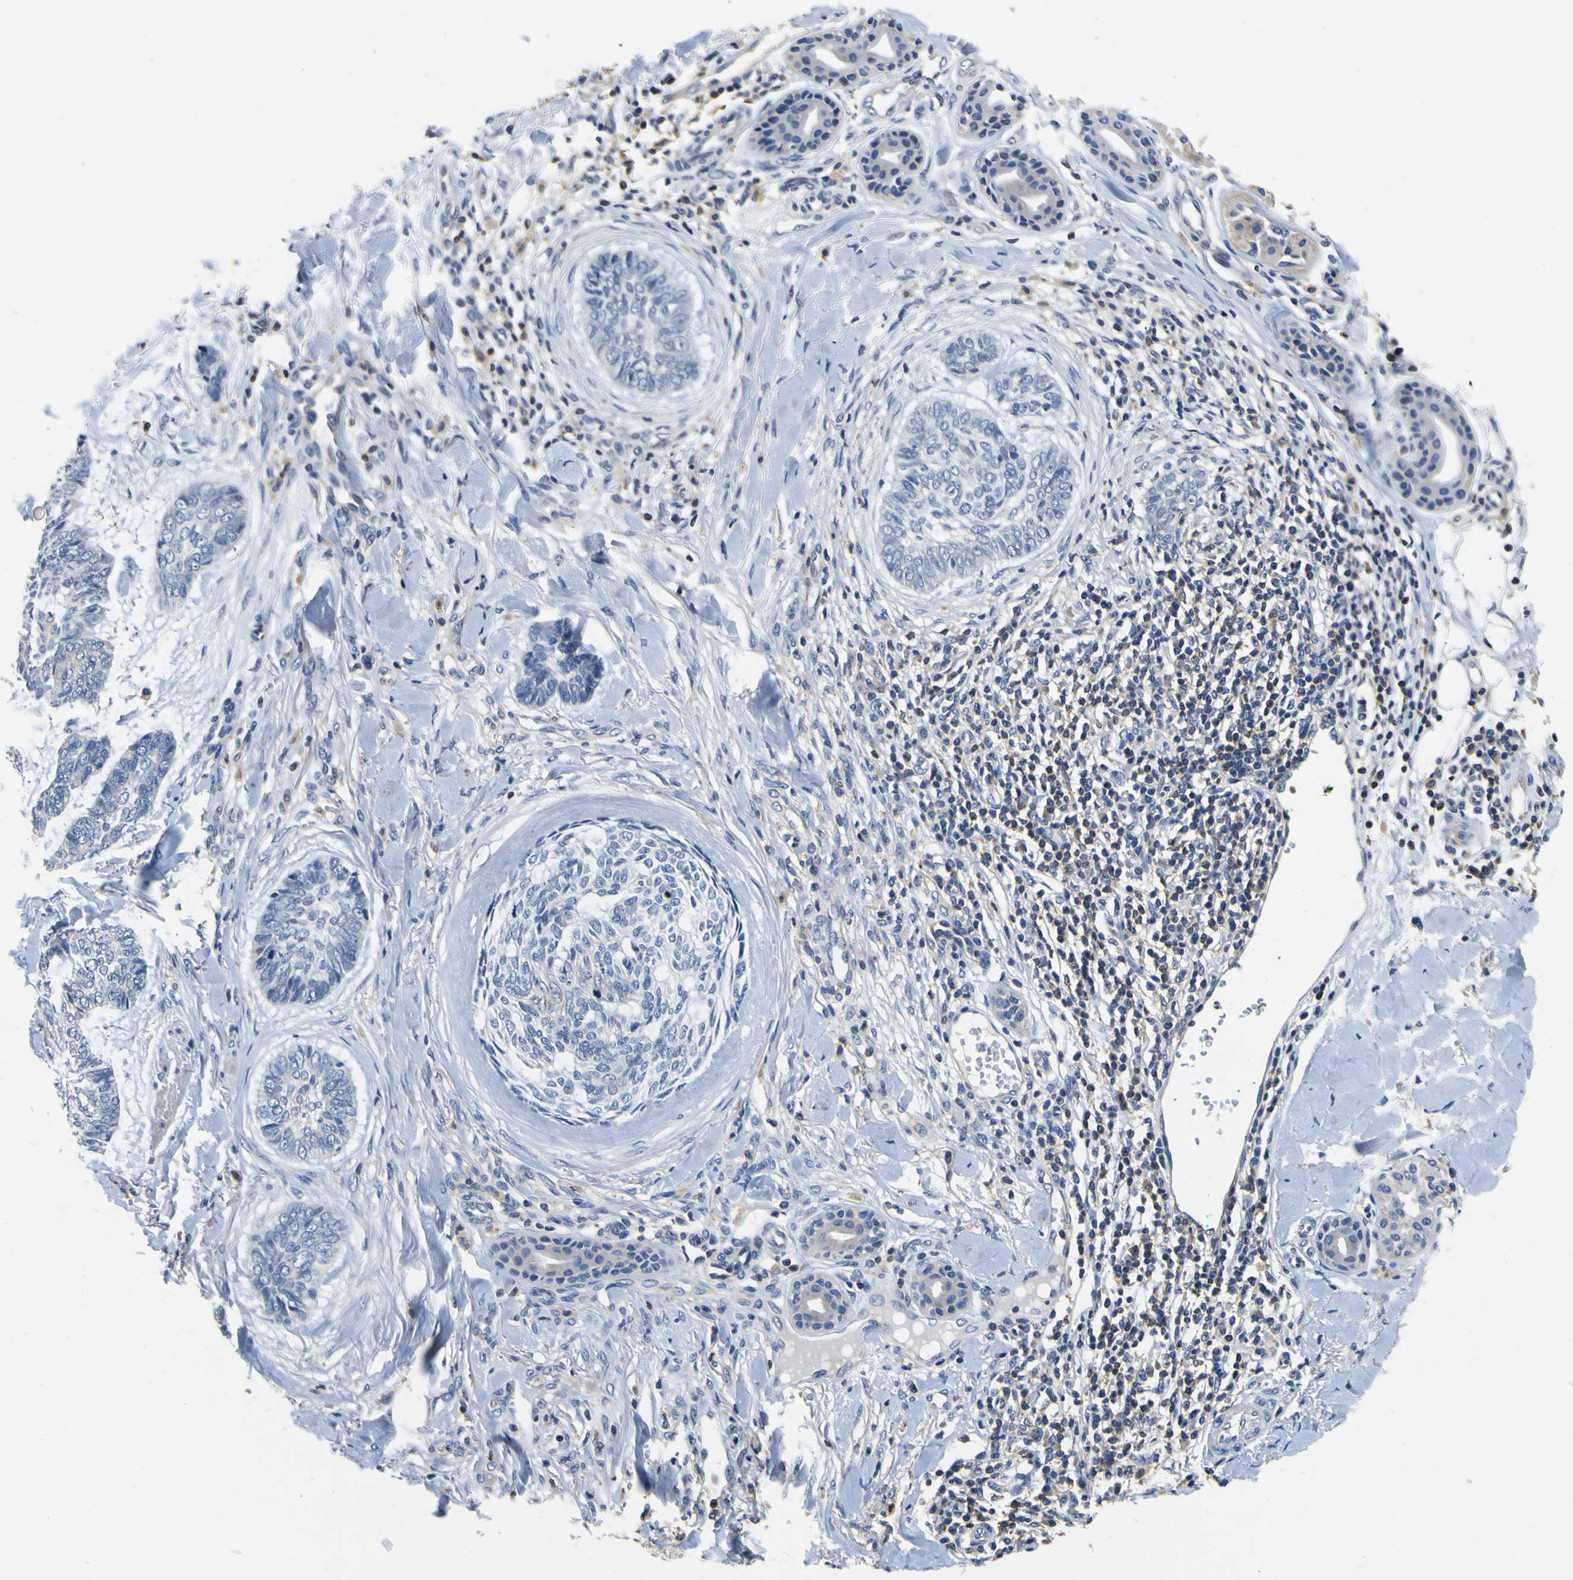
{"staining": {"intensity": "weak", "quantity": "<25%", "location": "cytoplasmic/membranous"}, "tissue": "skin cancer", "cell_type": "Tumor cells", "image_type": "cancer", "snomed": [{"axis": "morphology", "description": "Basal cell carcinoma"}, {"axis": "topography", "description": "Skin"}], "caption": "The immunohistochemistry (IHC) micrograph has no significant positivity in tumor cells of skin cancer tissue.", "gene": "TNIK", "patient": {"sex": "male", "age": 43}}